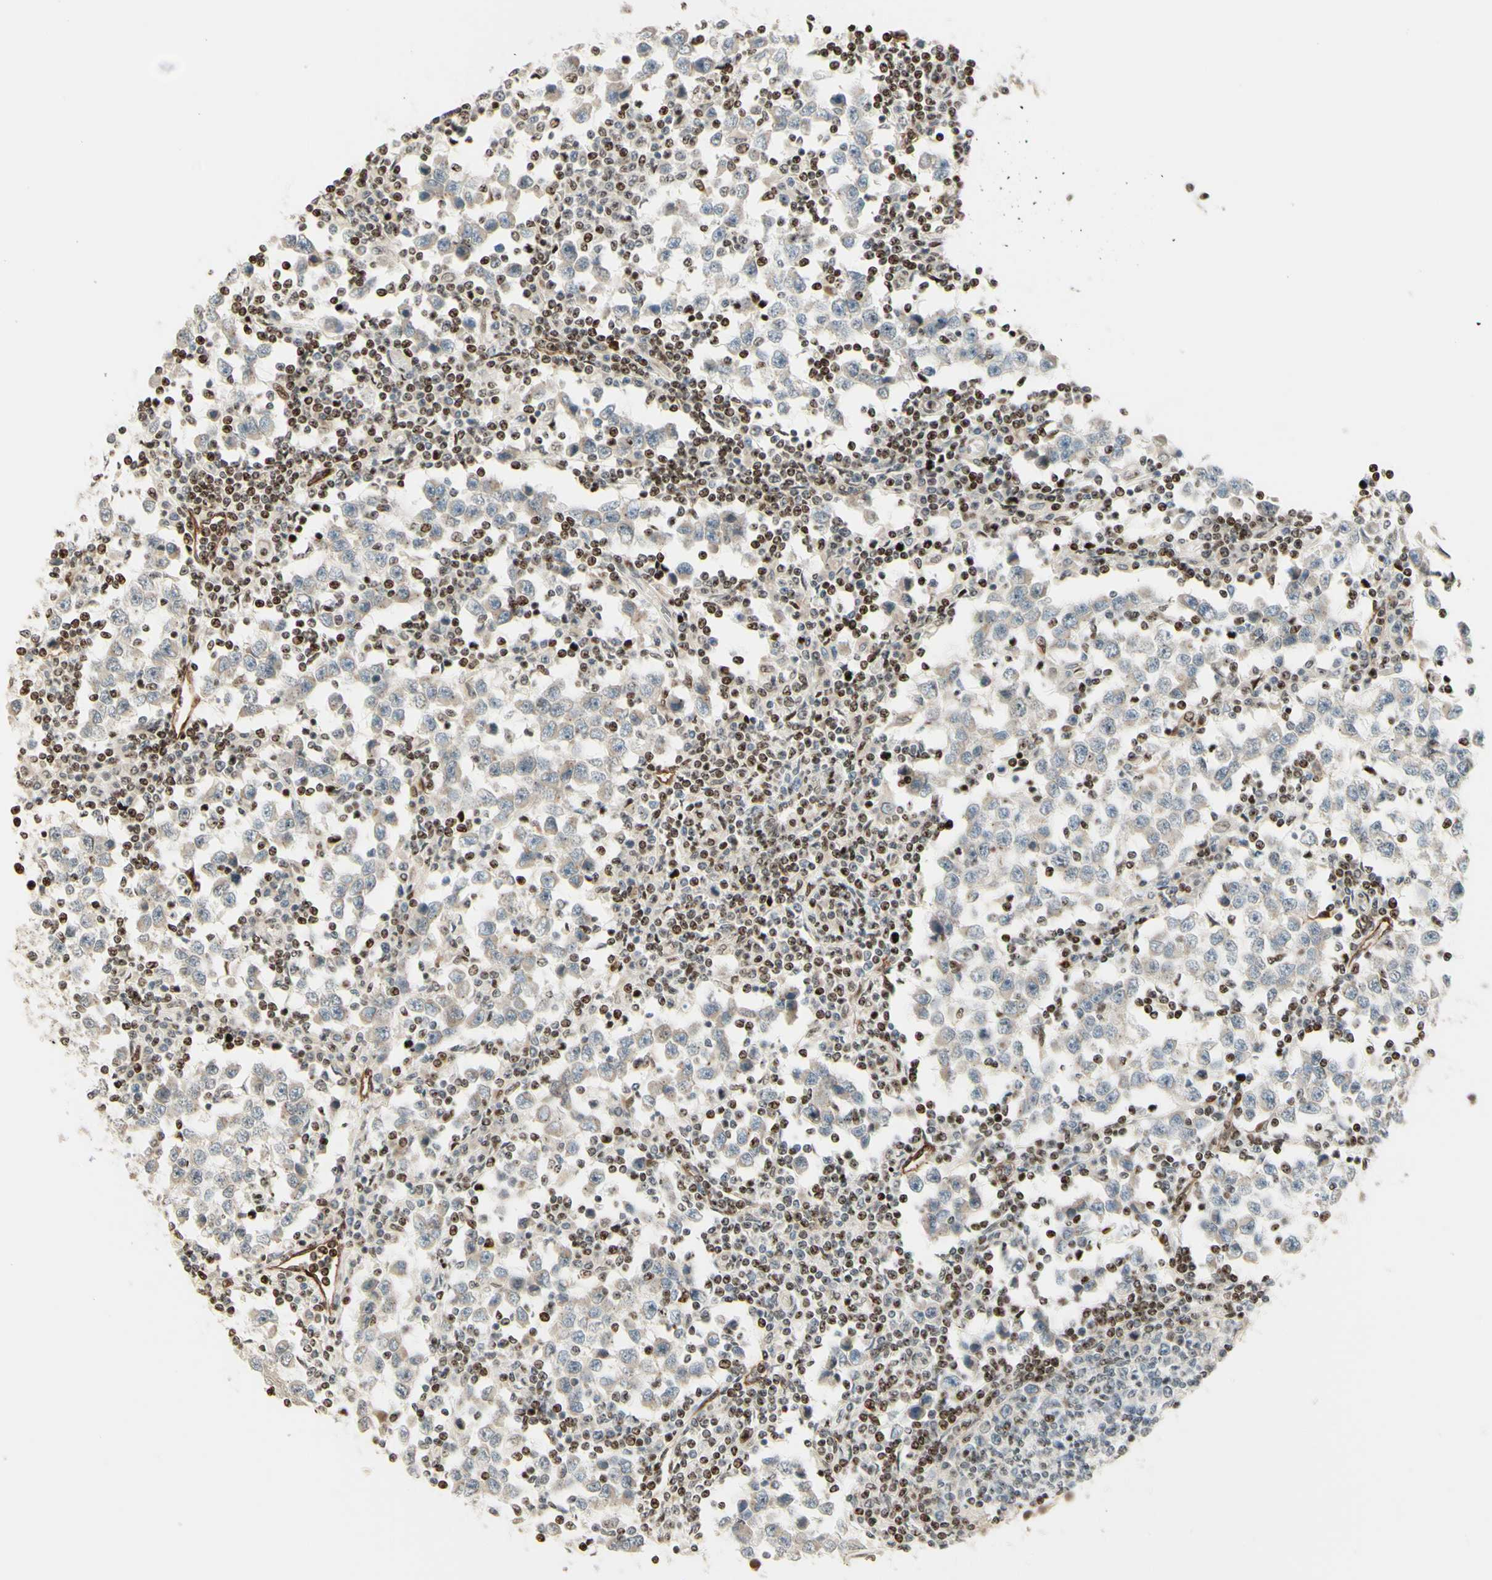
{"staining": {"intensity": "negative", "quantity": "none", "location": "none"}, "tissue": "testis cancer", "cell_type": "Tumor cells", "image_type": "cancer", "snomed": [{"axis": "morphology", "description": "Seminoma, NOS"}, {"axis": "topography", "description": "Testis"}], "caption": "DAB immunohistochemical staining of testis cancer (seminoma) shows no significant staining in tumor cells.", "gene": "CDKL5", "patient": {"sex": "male", "age": 65}}